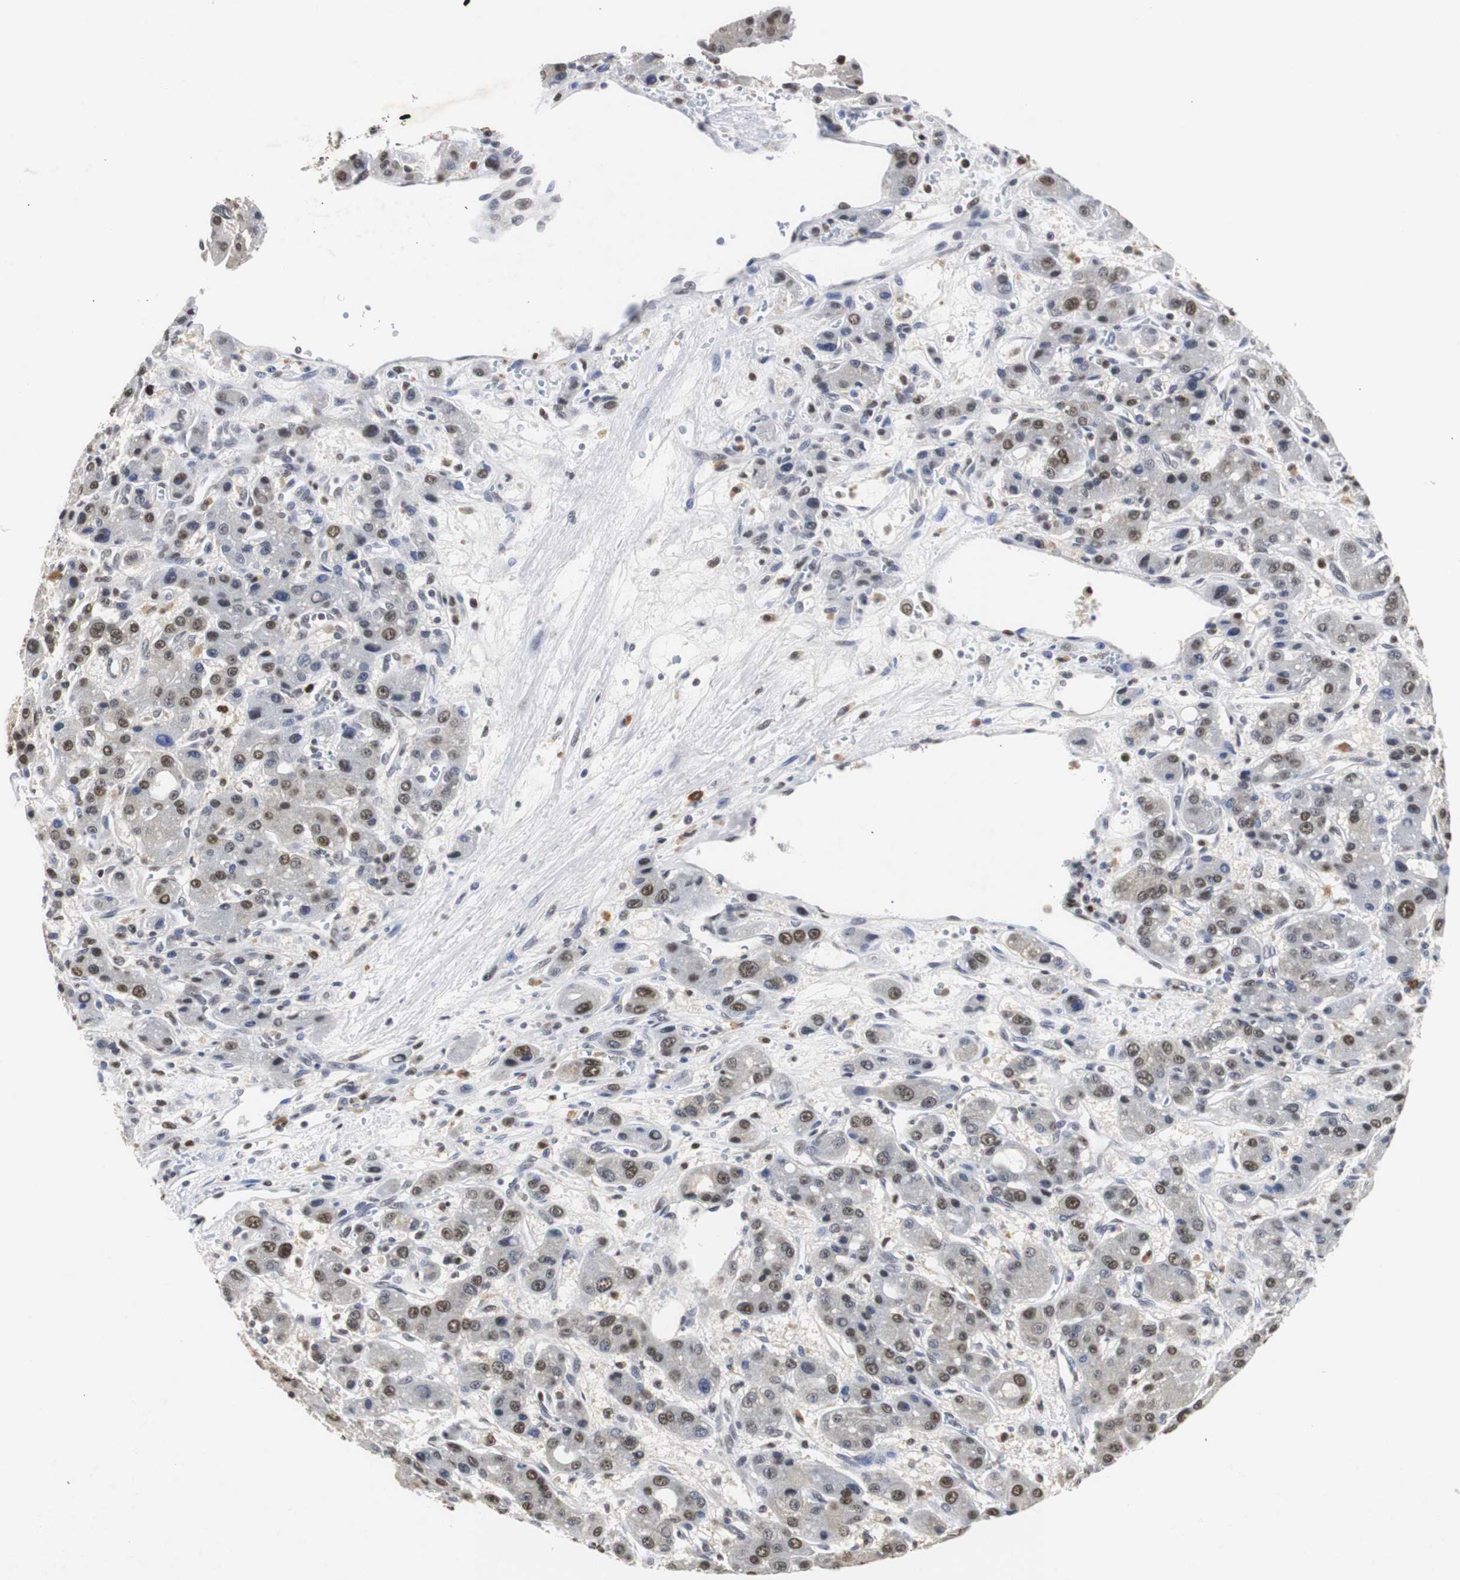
{"staining": {"intensity": "strong", "quantity": "25%-75%", "location": "nuclear"}, "tissue": "liver cancer", "cell_type": "Tumor cells", "image_type": "cancer", "snomed": [{"axis": "morphology", "description": "Carcinoma, Hepatocellular, NOS"}, {"axis": "topography", "description": "Liver"}], "caption": "This is an image of IHC staining of liver hepatocellular carcinoma, which shows strong positivity in the nuclear of tumor cells.", "gene": "ZFC3H1", "patient": {"sex": "male", "age": 55}}